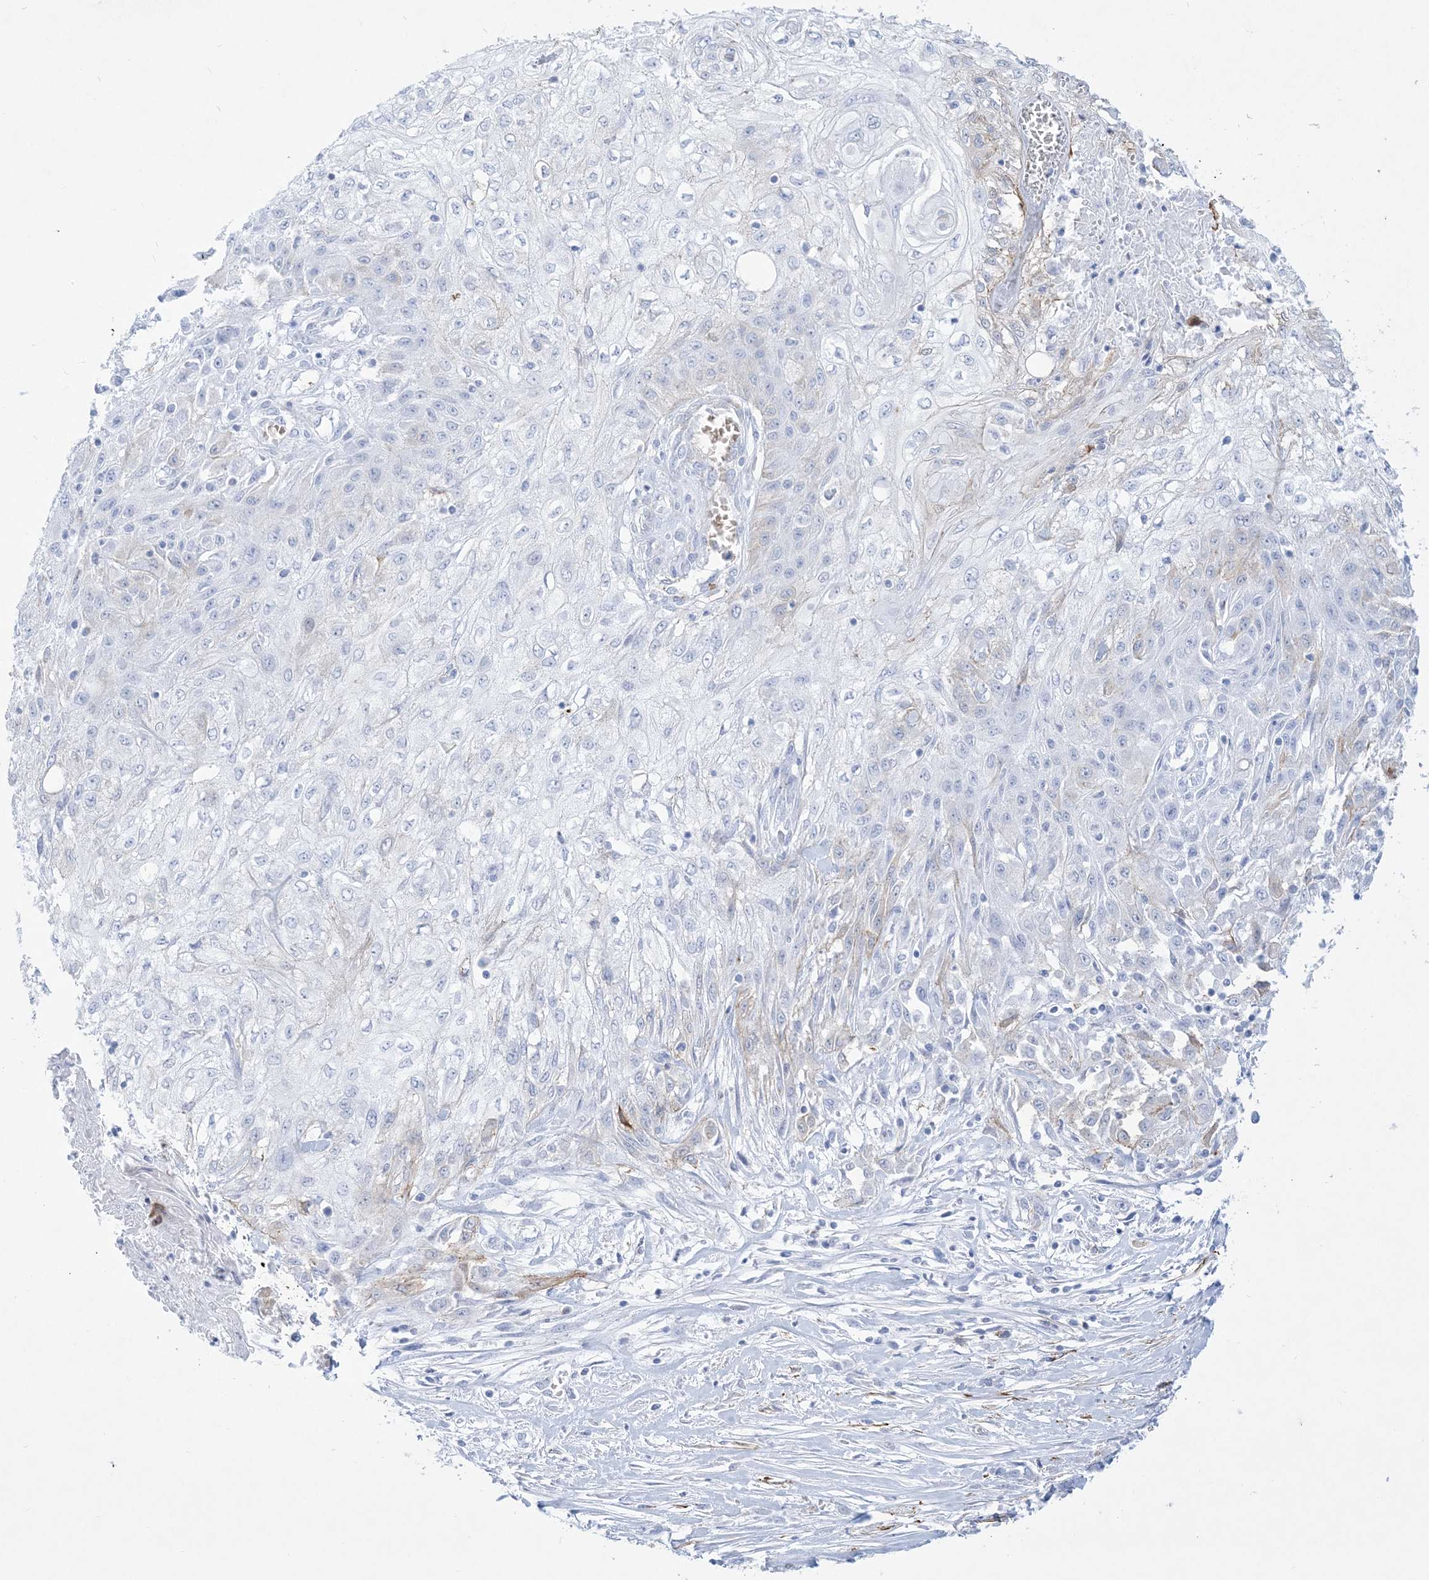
{"staining": {"intensity": "negative", "quantity": "none", "location": "none"}, "tissue": "skin cancer", "cell_type": "Tumor cells", "image_type": "cancer", "snomed": [{"axis": "morphology", "description": "Squamous cell carcinoma, NOS"}, {"axis": "morphology", "description": "Squamous cell carcinoma, metastatic, NOS"}, {"axis": "topography", "description": "Skin"}, {"axis": "topography", "description": "Lymph node"}], "caption": "This is an IHC photomicrograph of metastatic squamous cell carcinoma (skin). There is no staining in tumor cells.", "gene": "B3GNT7", "patient": {"sex": "male", "age": 75}}